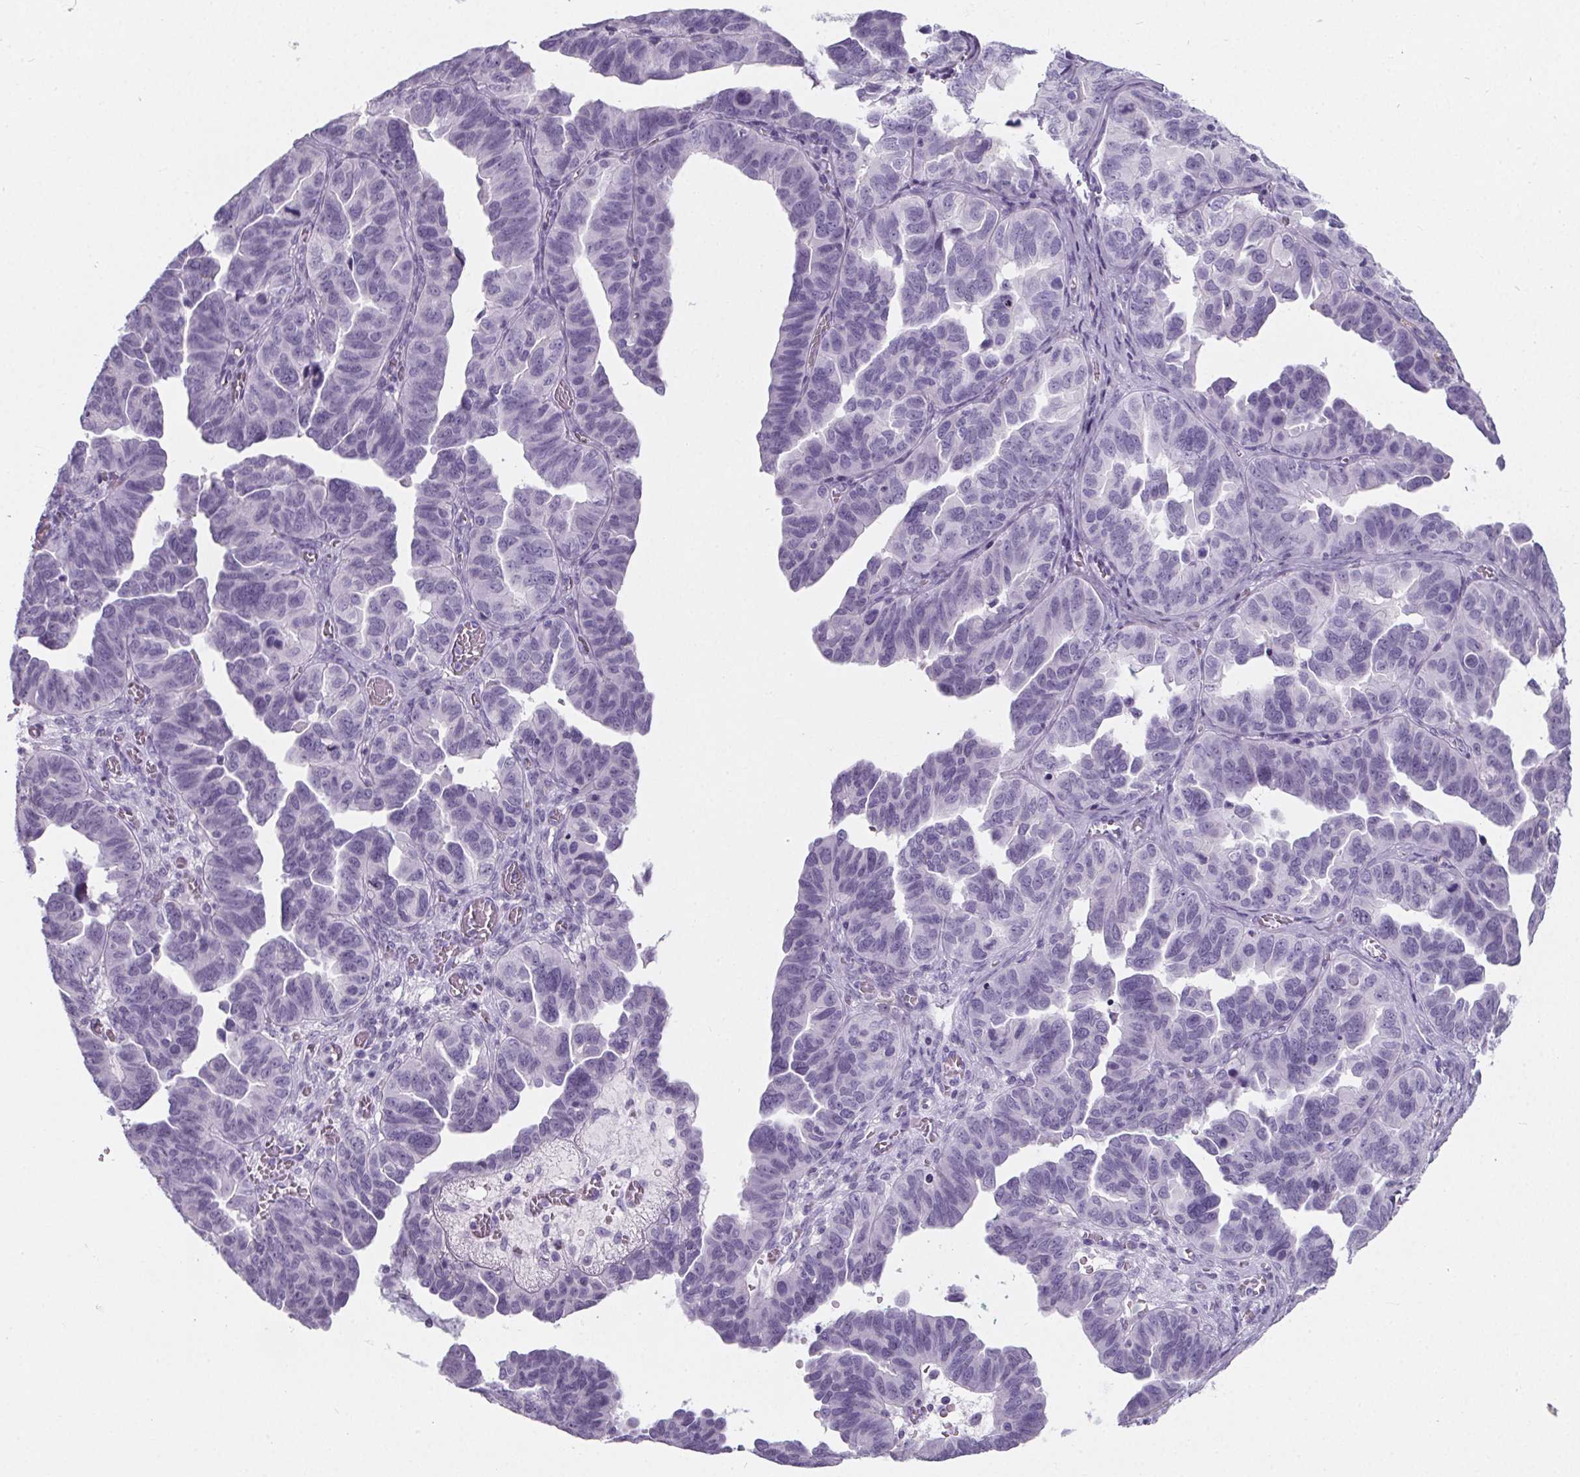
{"staining": {"intensity": "negative", "quantity": "none", "location": "none"}, "tissue": "ovarian cancer", "cell_type": "Tumor cells", "image_type": "cancer", "snomed": [{"axis": "morphology", "description": "Cystadenocarcinoma, serous, NOS"}, {"axis": "topography", "description": "Ovary"}], "caption": "An image of human ovarian cancer (serous cystadenocarcinoma) is negative for staining in tumor cells.", "gene": "ADRB1", "patient": {"sex": "female", "age": 64}}